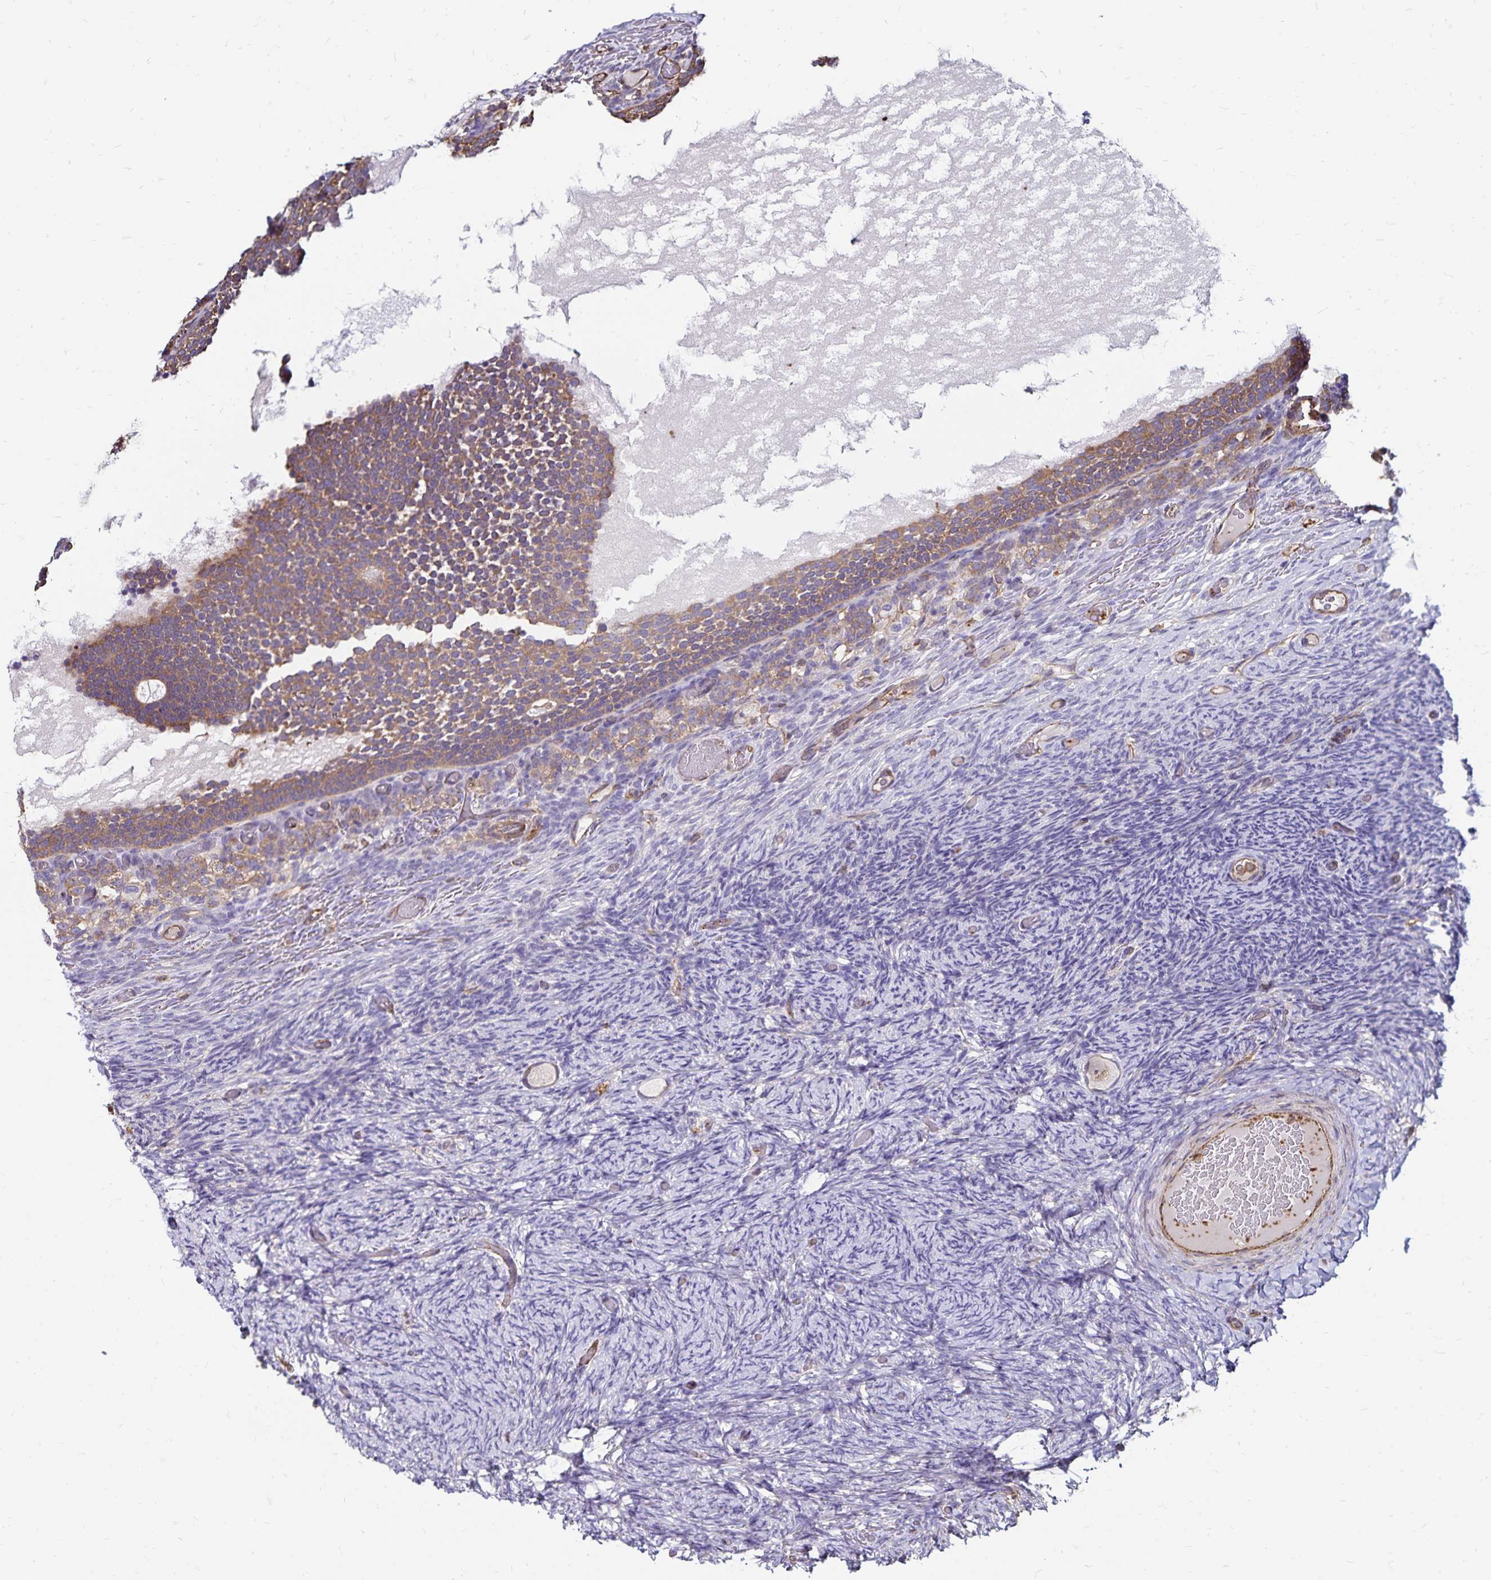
{"staining": {"intensity": "weak", "quantity": ">75%", "location": "cytoplasmic/membranous"}, "tissue": "ovary", "cell_type": "Follicle cells", "image_type": "normal", "snomed": [{"axis": "morphology", "description": "Normal tissue, NOS"}, {"axis": "topography", "description": "Ovary"}], "caption": "The histopathology image demonstrates staining of normal ovary, revealing weak cytoplasmic/membranous protein staining (brown color) within follicle cells.", "gene": "RPRML", "patient": {"sex": "female", "age": 34}}